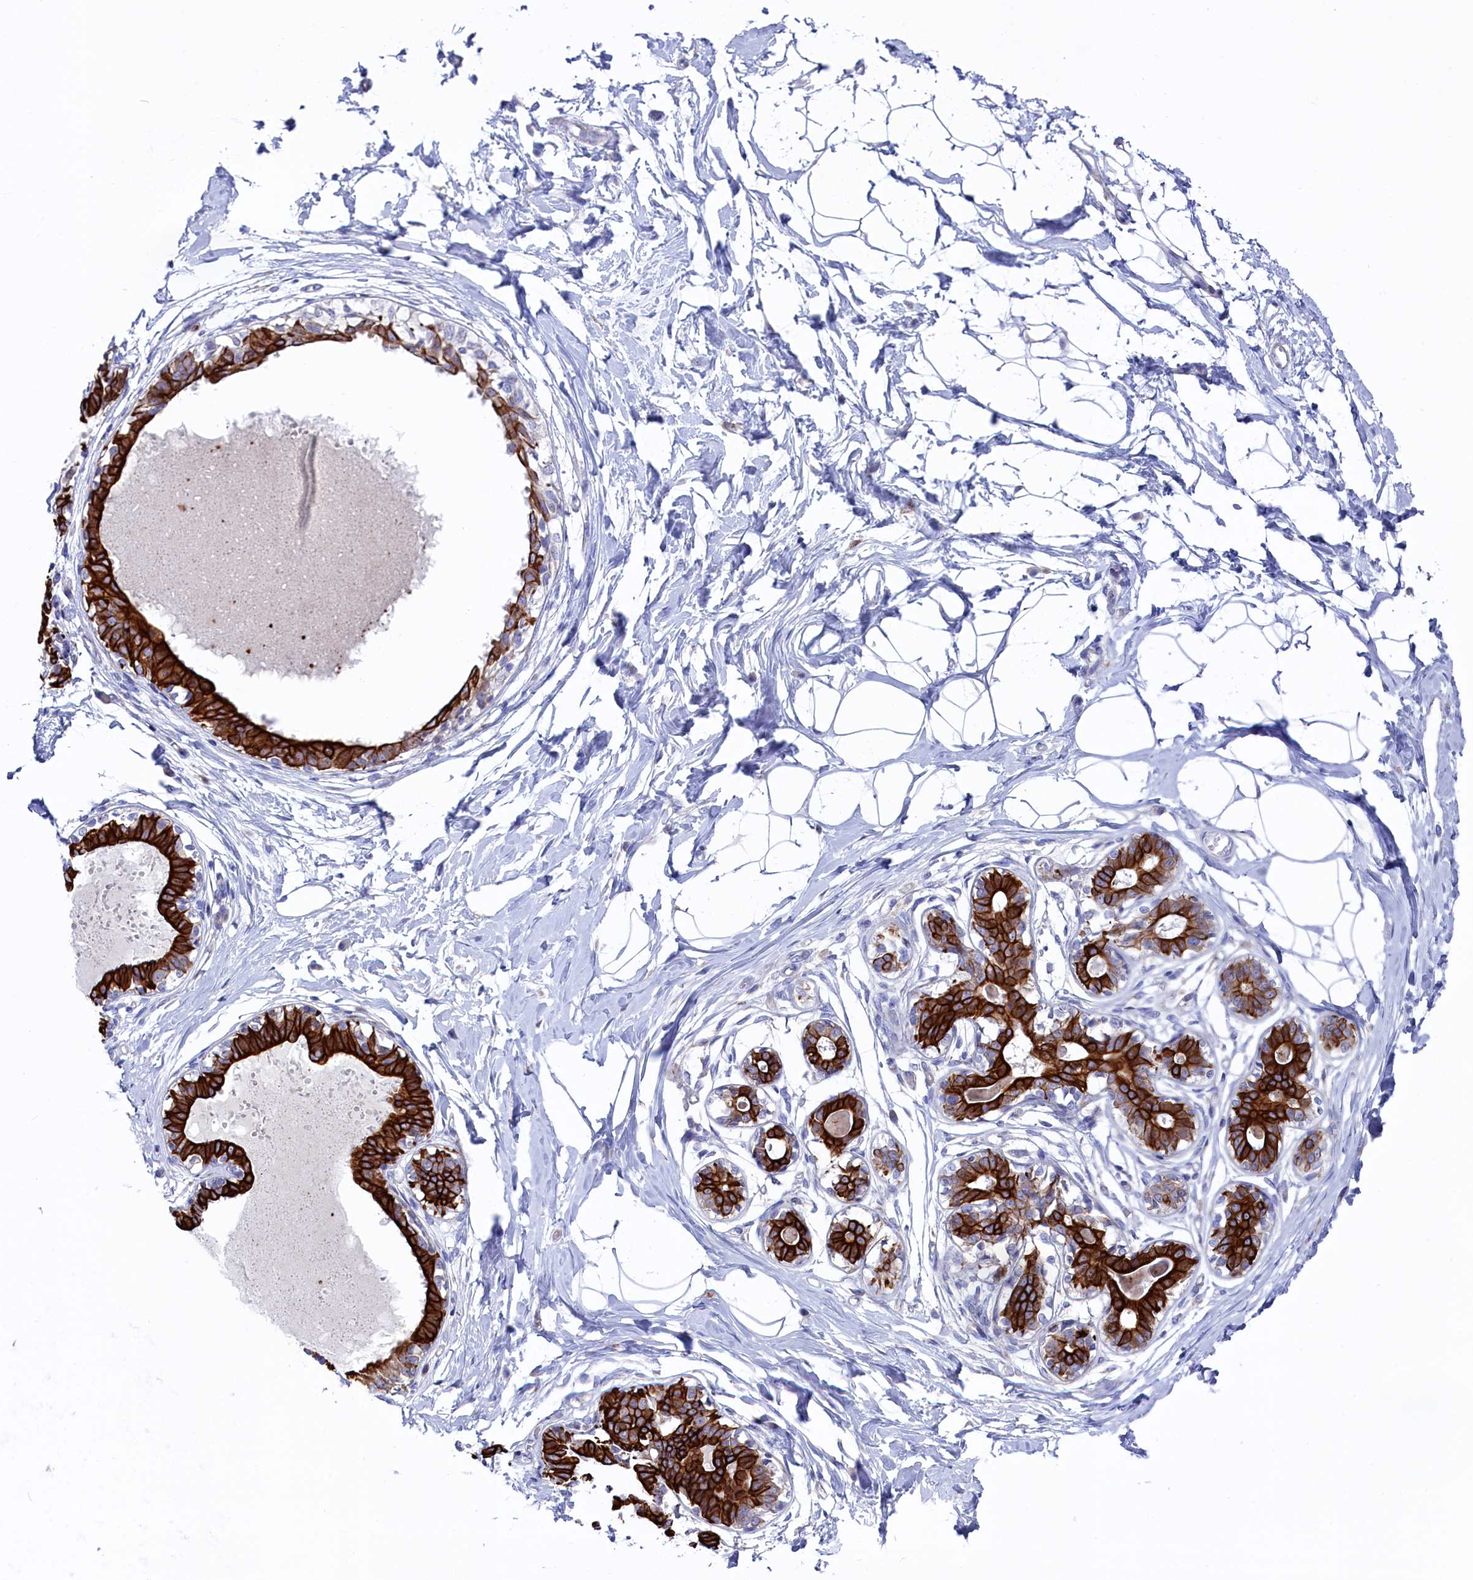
{"staining": {"intensity": "negative", "quantity": "none", "location": "none"}, "tissue": "breast", "cell_type": "Adipocytes", "image_type": "normal", "snomed": [{"axis": "morphology", "description": "Normal tissue, NOS"}, {"axis": "topography", "description": "Breast"}], "caption": "Adipocytes are negative for brown protein staining in normal breast. (Immunohistochemistry (ihc), brightfield microscopy, high magnification).", "gene": "NUDT7", "patient": {"sex": "female", "age": 45}}